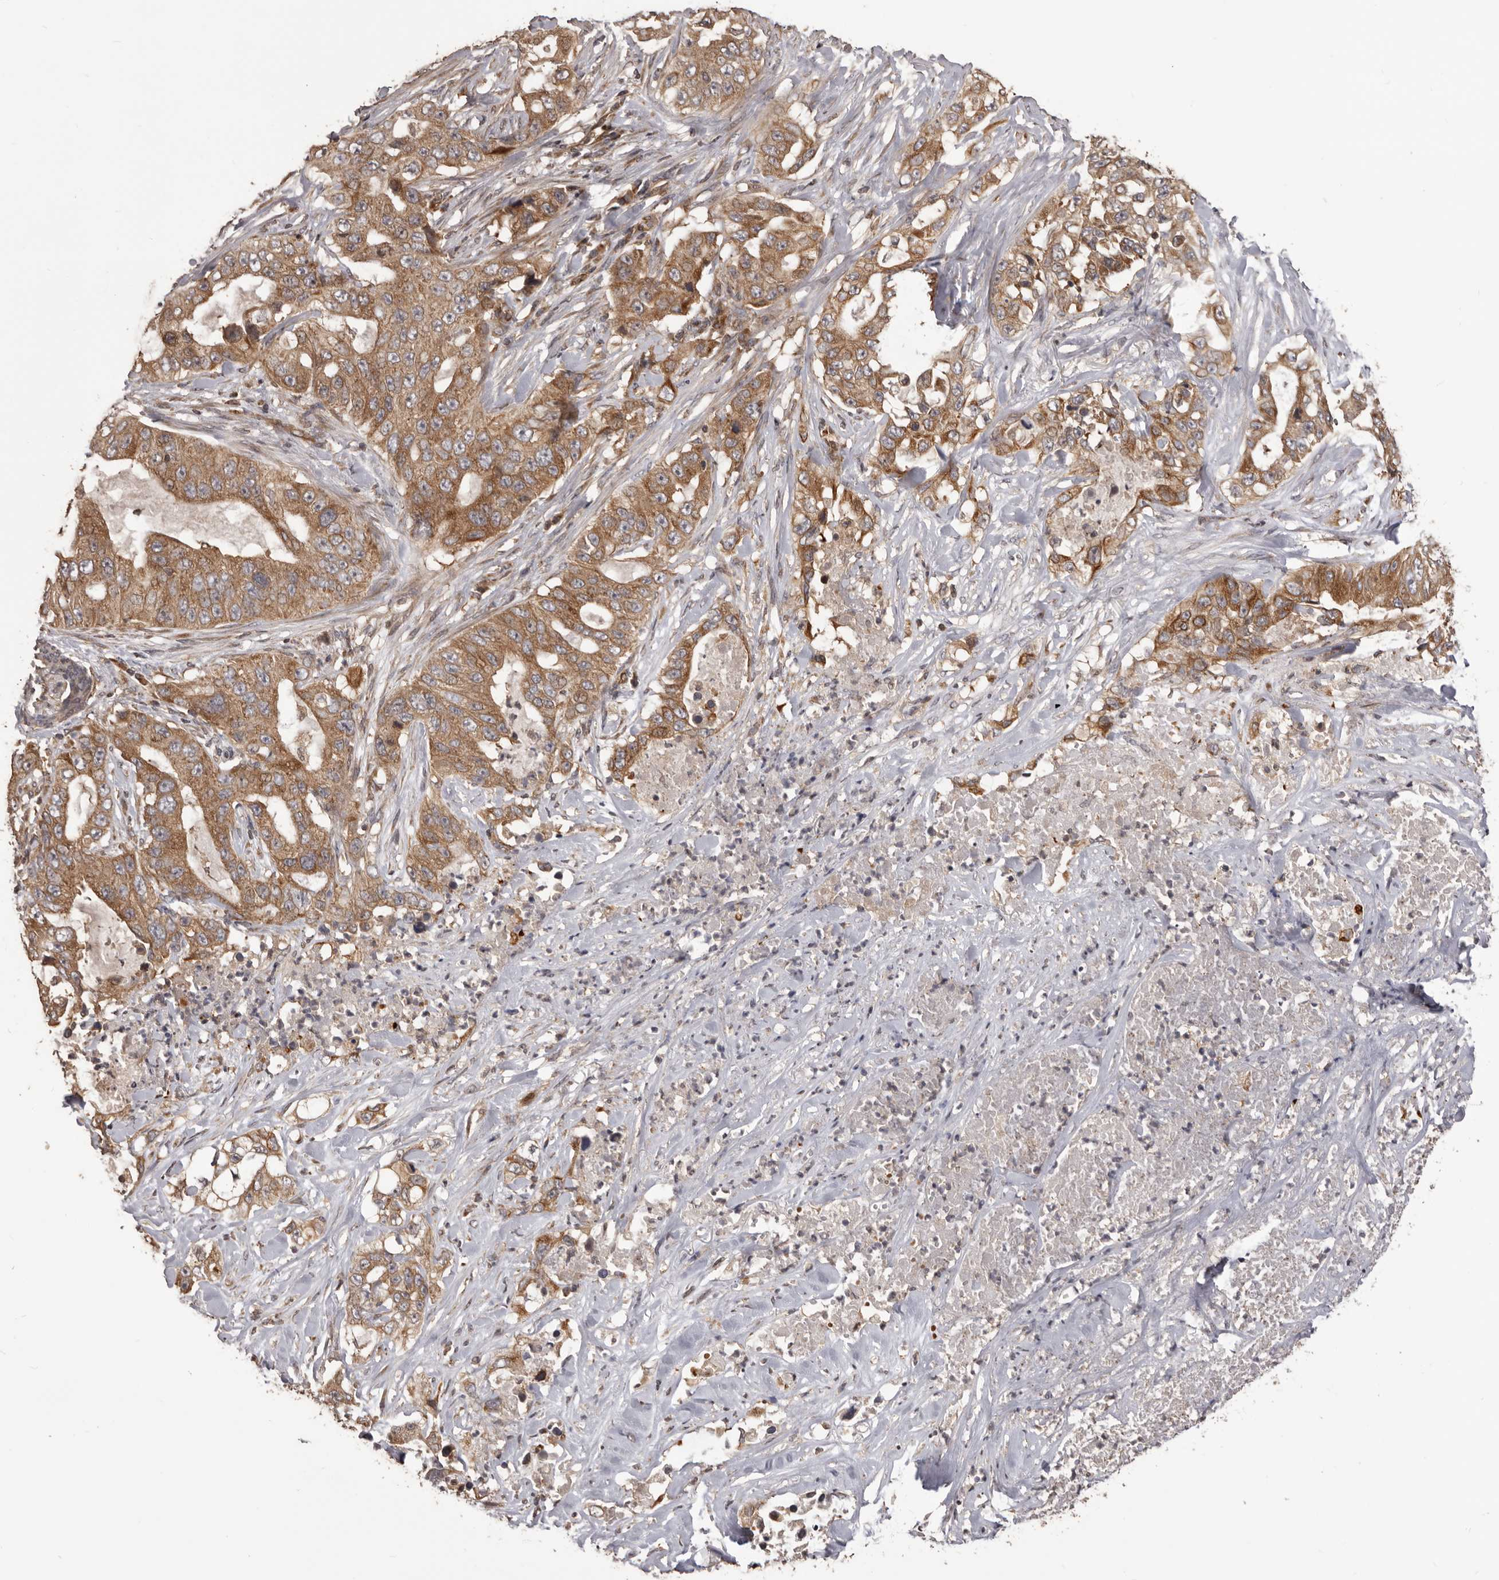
{"staining": {"intensity": "moderate", "quantity": ">75%", "location": "cytoplasmic/membranous"}, "tissue": "lung cancer", "cell_type": "Tumor cells", "image_type": "cancer", "snomed": [{"axis": "morphology", "description": "Adenocarcinoma, NOS"}, {"axis": "topography", "description": "Lung"}], "caption": "DAB (3,3'-diaminobenzidine) immunohistochemical staining of lung cancer (adenocarcinoma) reveals moderate cytoplasmic/membranous protein positivity in about >75% of tumor cells.", "gene": "QRSL1", "patient": {"sex": "female", "age": 51}}